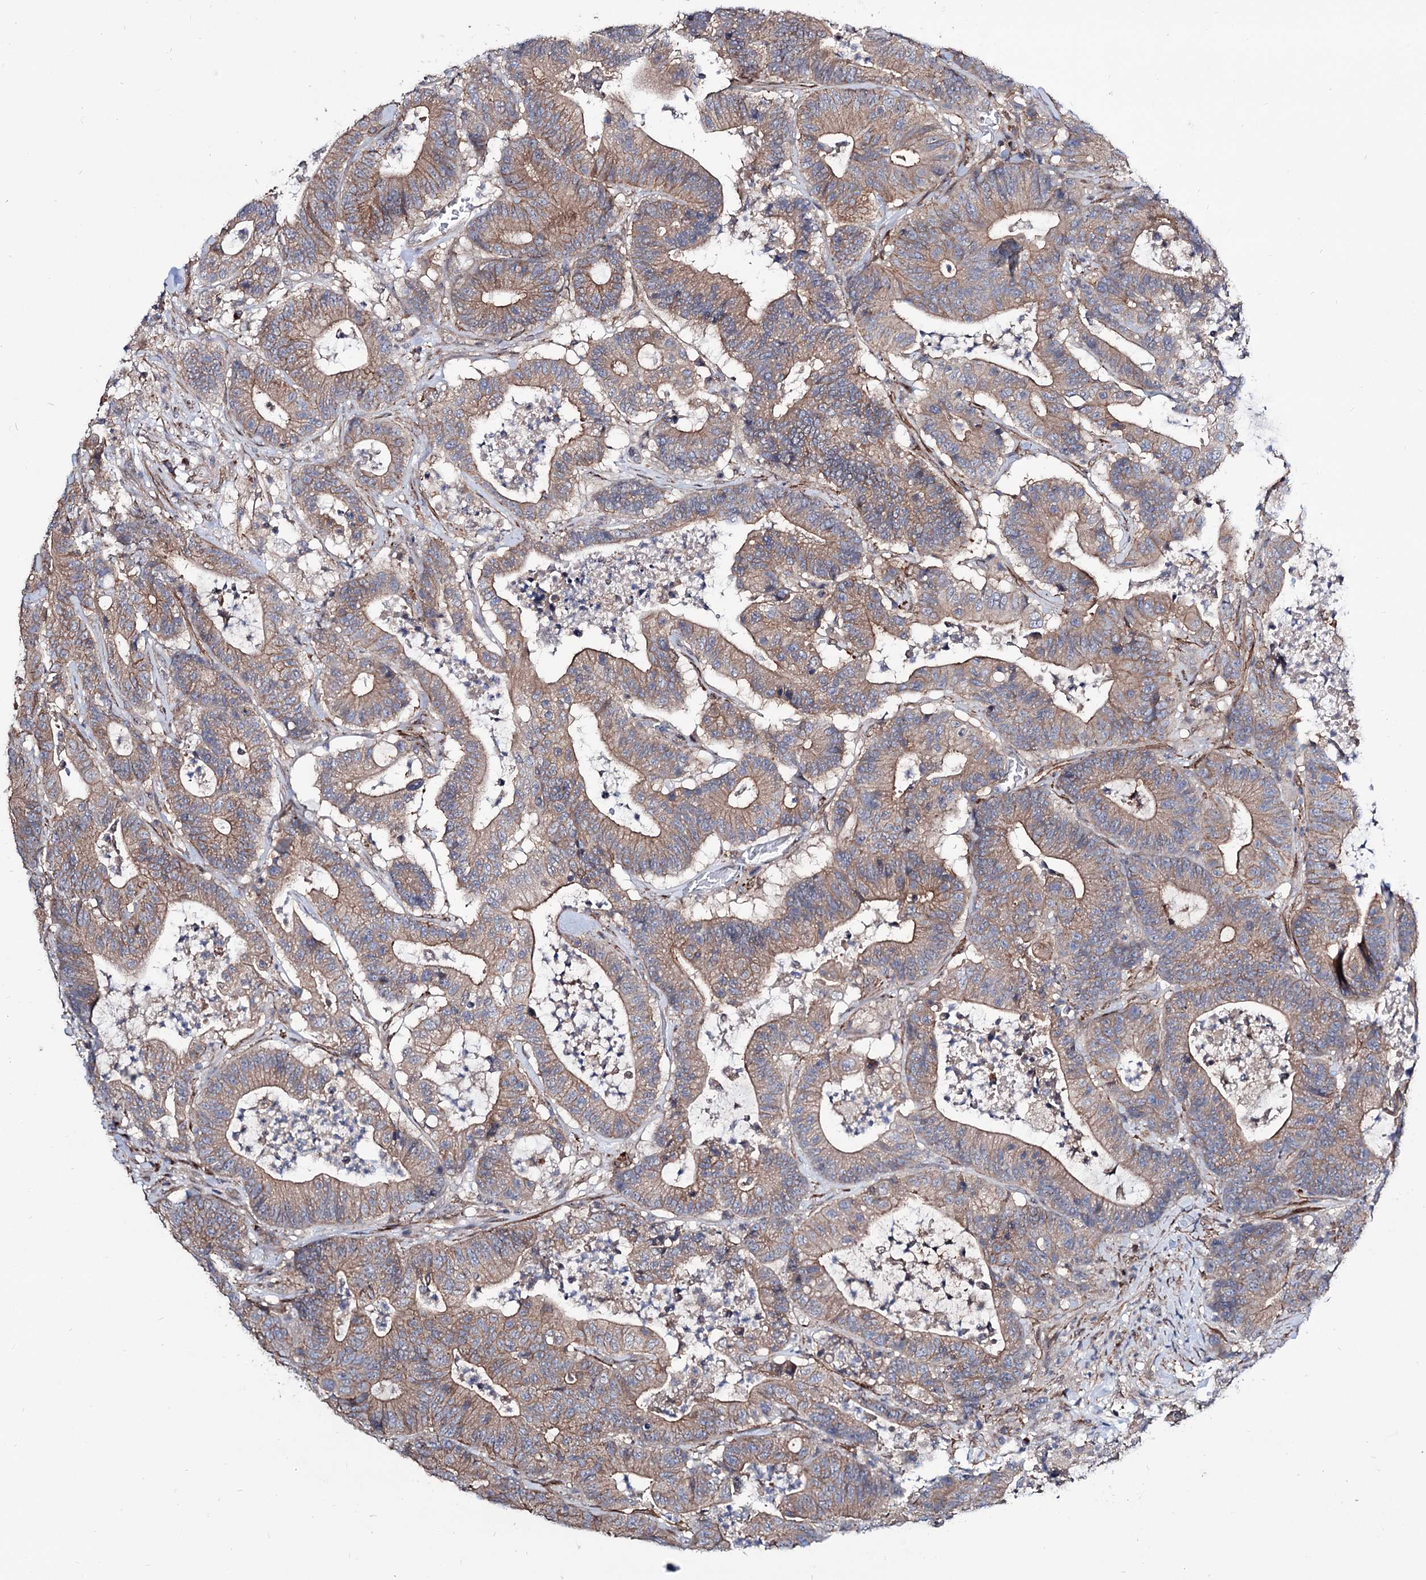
{"staining": {"intensity": "moderate", "quantity": ">75%", "location": "cytoplasmic/membranous"}, "tissue": "colorectal cancer", "cell_type": "Tumor cells", "image_type": "cancer", "snomed": [{"axis": "morphology", "description": "Adenocarcinoma, NOS"}, {"axis": "topography", "description": "Colon"}], "caption": "Immunohistochemistry (DAB) staining of colorectal cancer exhibits moderate cytoplasmic/membranous protein expression in approximately >75% of tumor cells.", "gene": "SEC24A", "patient": {"sex": "female", "age": 84}}